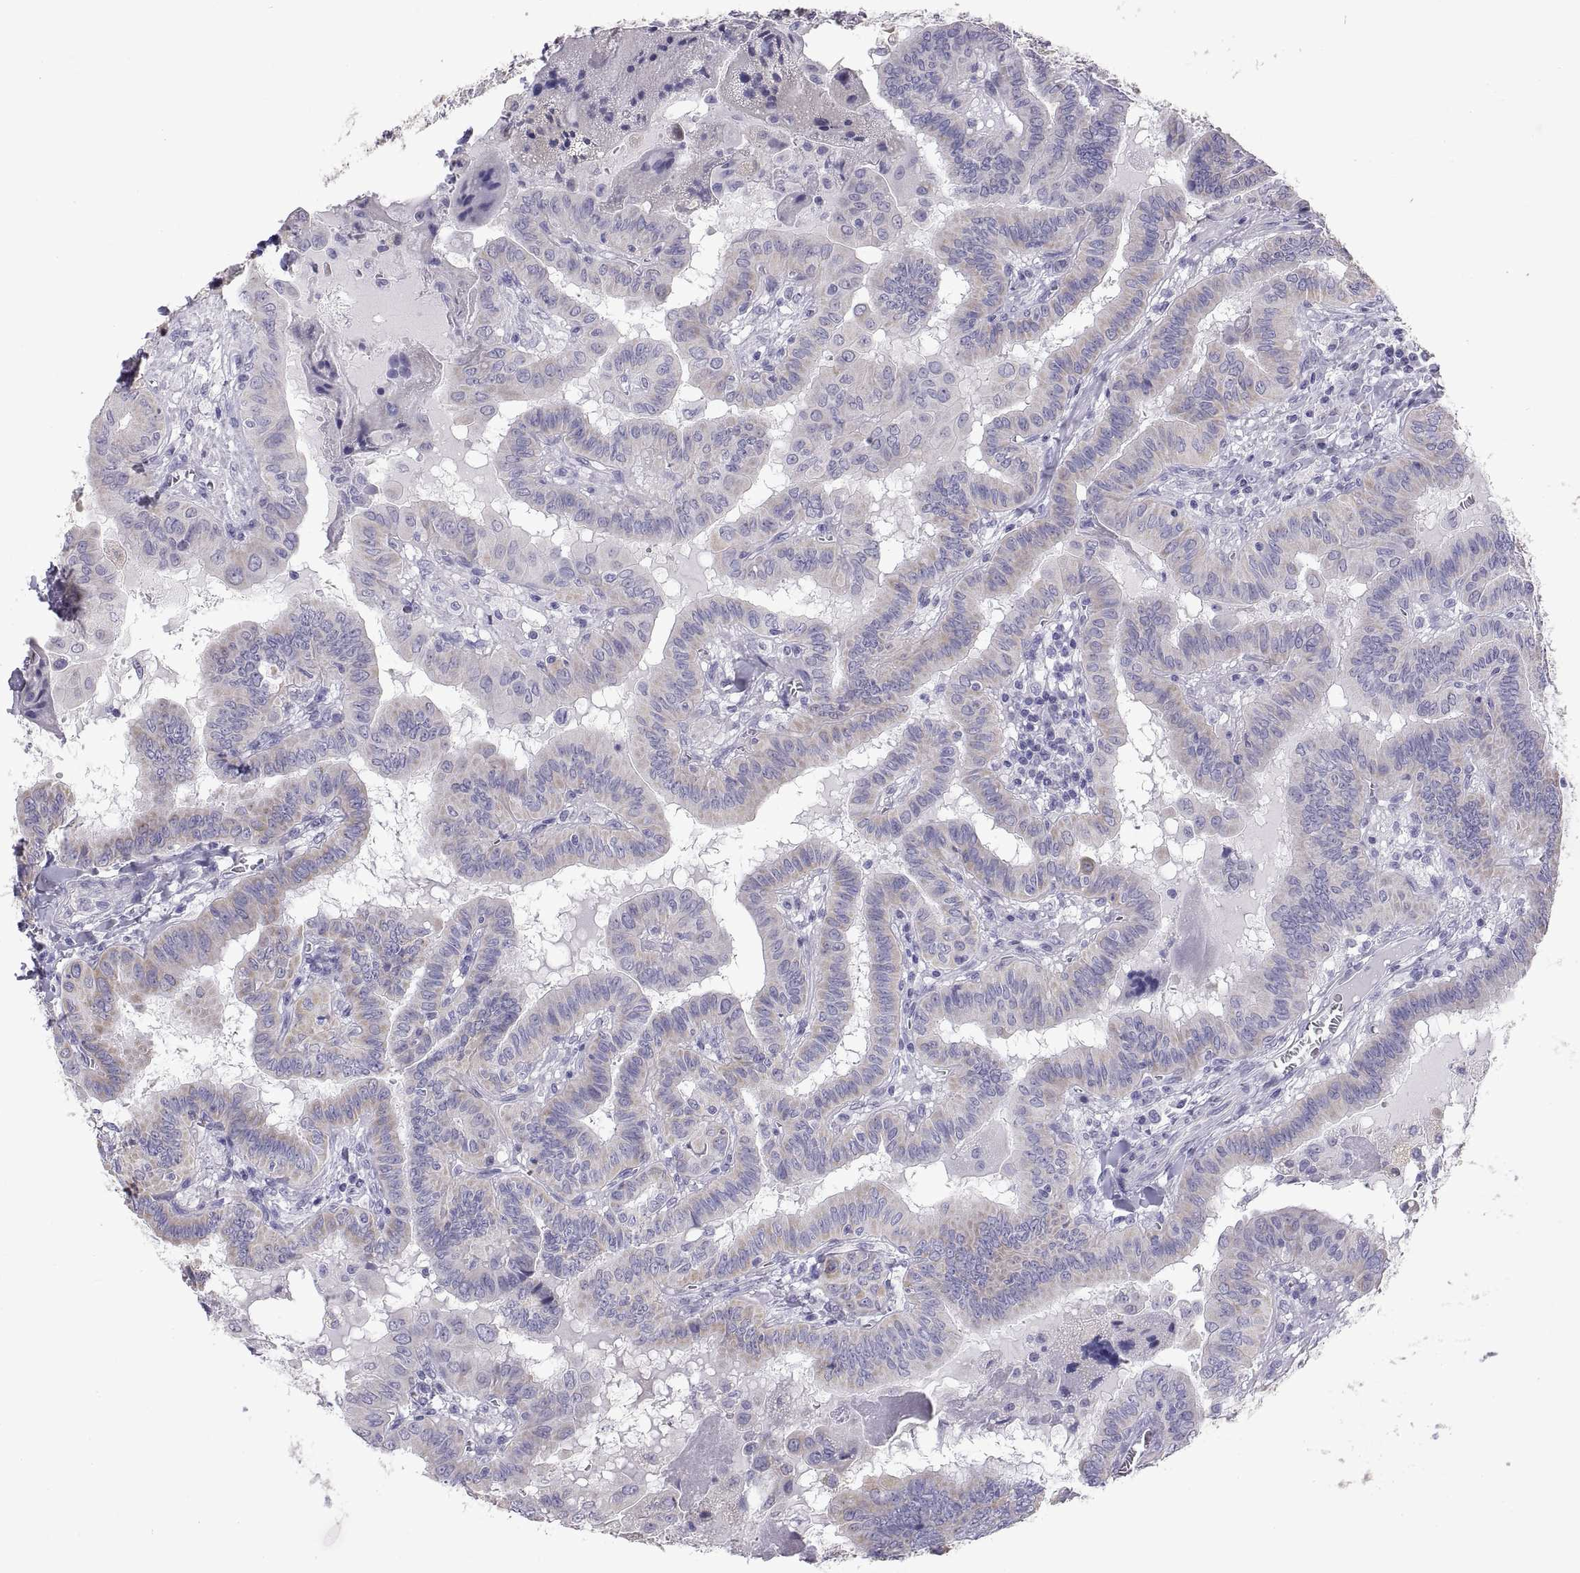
{"staining": {"intensity": "weak", "quantity": "25%-75%", "location": "cytoplasmic/membranous"}, "tissue": "thyroid cancer", "cell_type": "Tumor cells", "image_type": "cancer", "snomed": [{"axis": "morphology", "description": "Papillary adenocarcinoma, NOS"}, {"axis": "topography", "description": "Thyroid gland"}], "caption": "The micrograph displays staining of thyroid papillary adenocarcinoma, revealing weak cytoplasmic/membranous protein positivity (brown color) within tumor cells.", "gene": "FAM170A", "patient": {"sex": "female", "age": 37}}